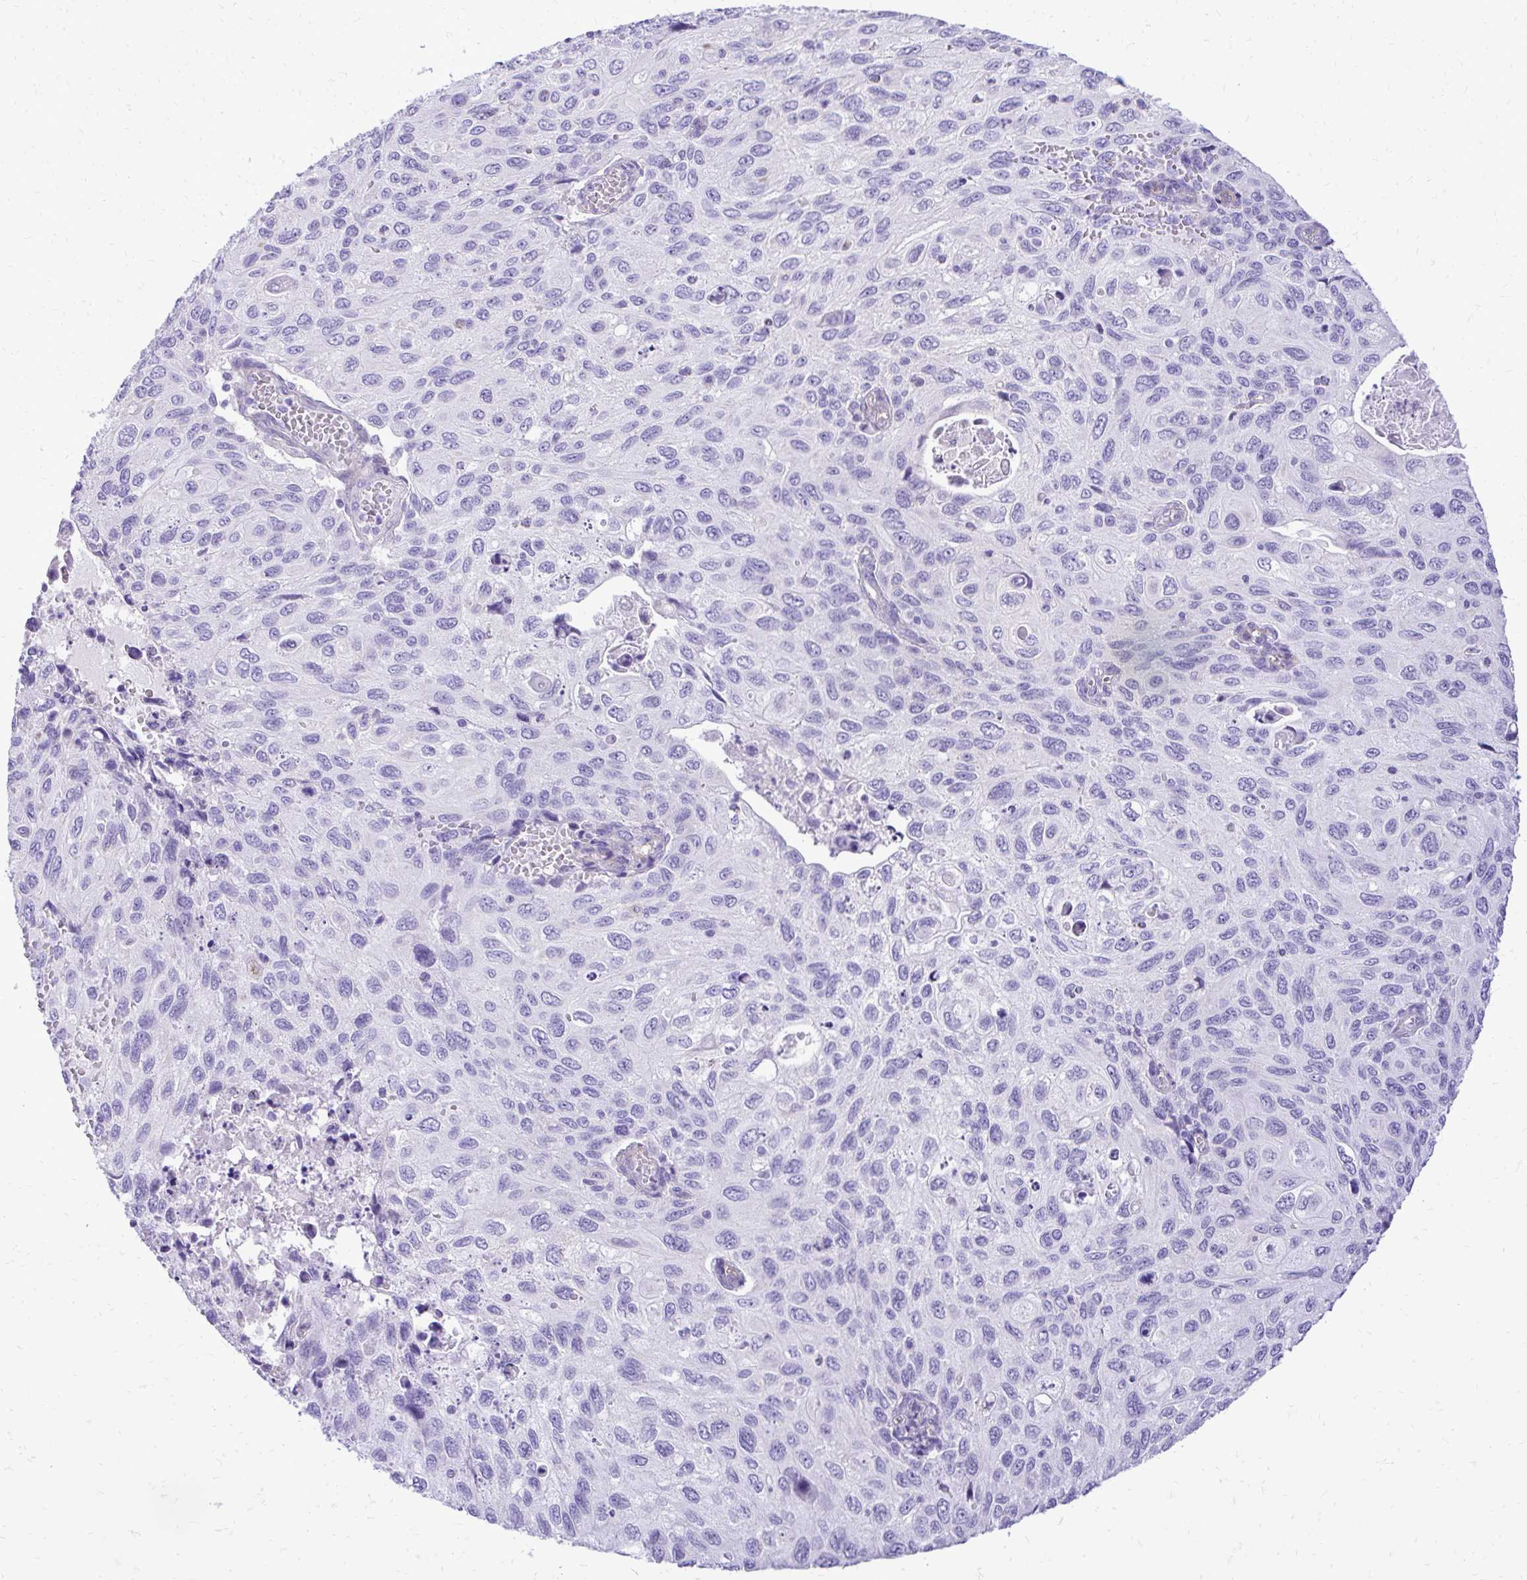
{"staining": {"intensity": "negative", "quantity": "none", "location": "none"}, "tissue": "cervical cancer", "cell_type": "Tumor cells", "image_type": "cancer", "snomed": [{"axis": "morphology", "description": "Squamous cell carcinoma, NOS"}, {"axis": "topography", "description": "Cervix"}], "caption": "IHC photomicrograph of human cervical cancer stained for a protein (brown), which exhibits no expression in tumor cells.", "gene": "PELI3", "patient": {"sex": "female", "age": 70}}